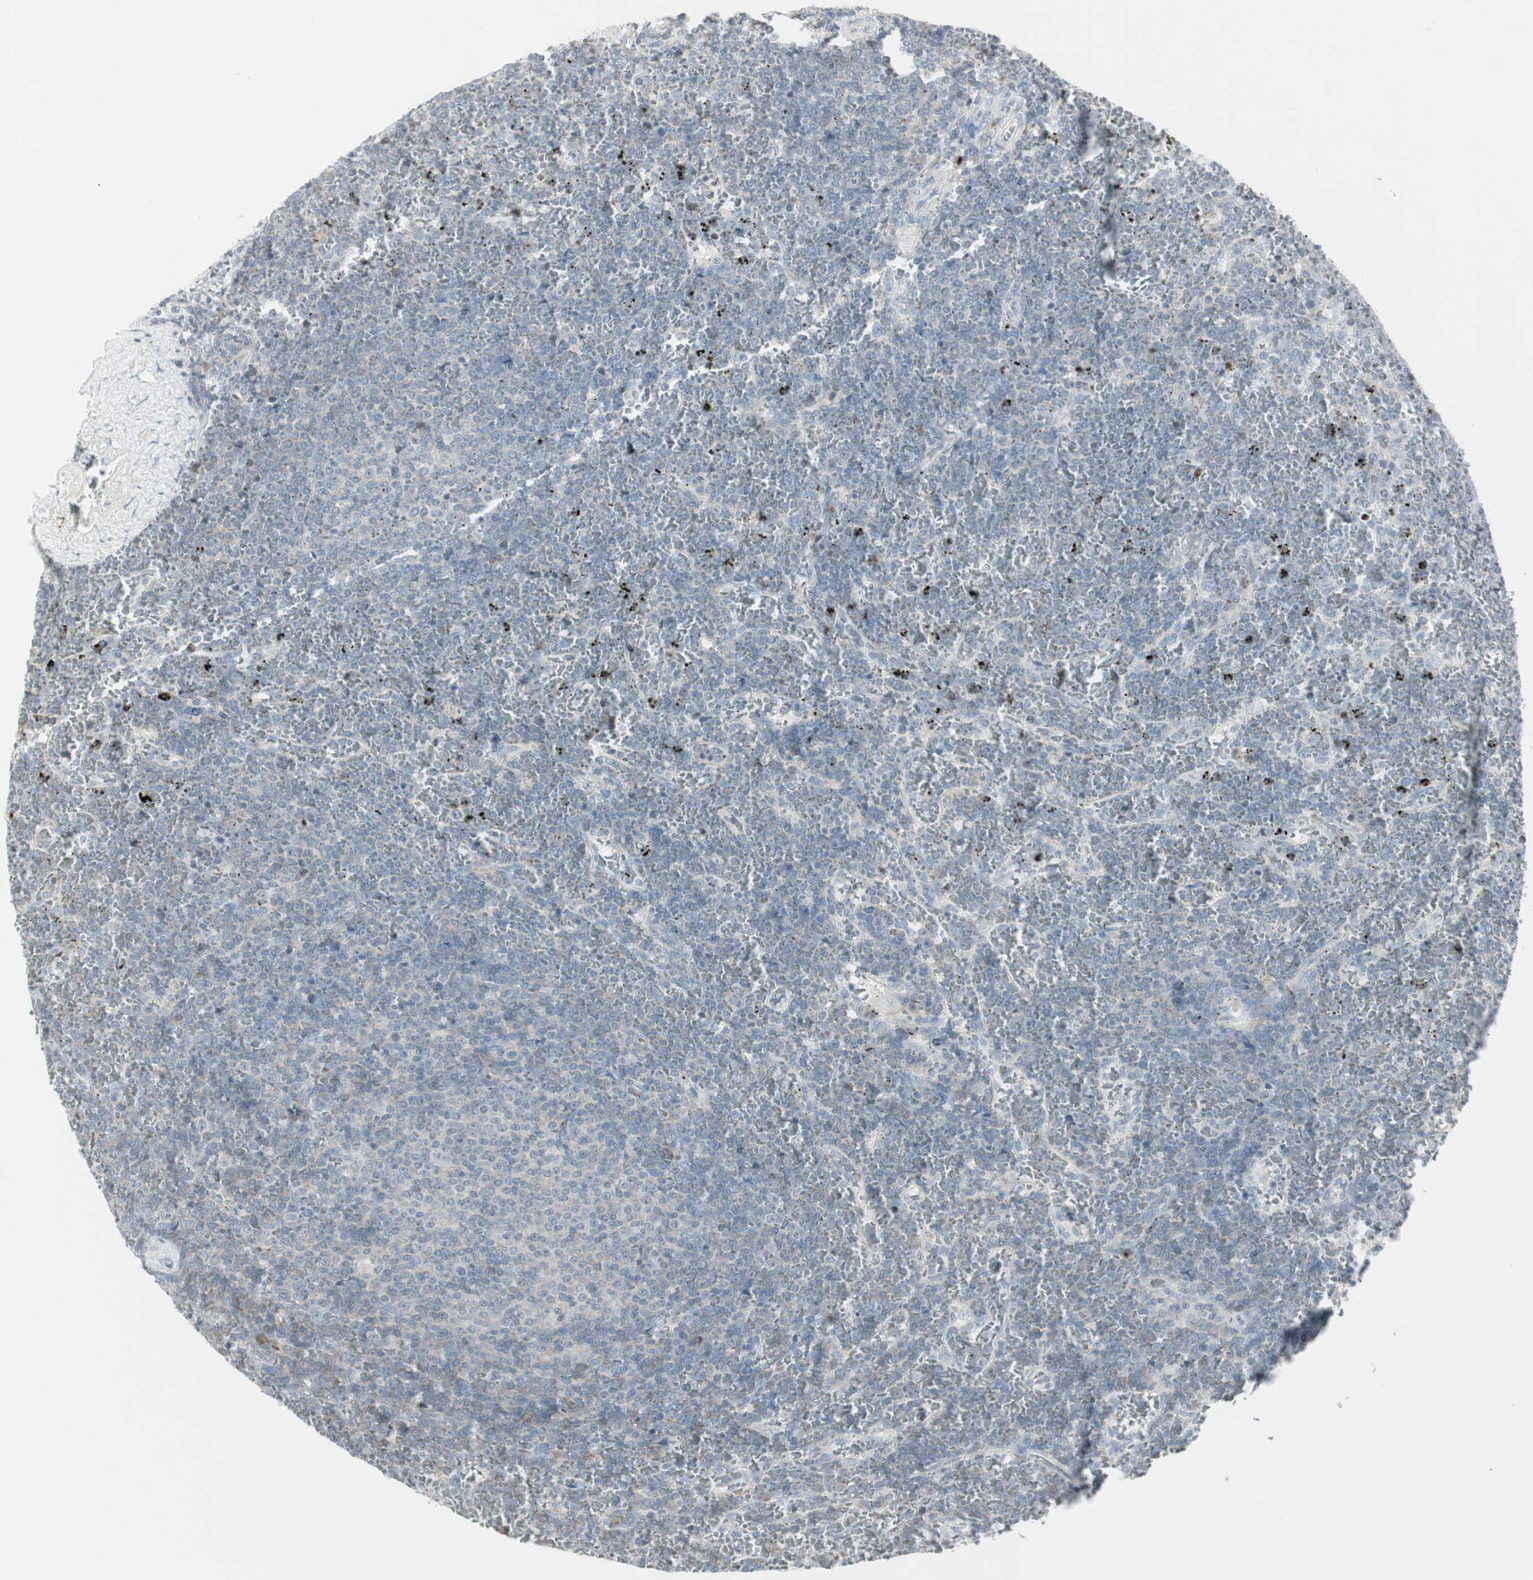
{"staining": {"intensity": "negative", "quantity": "none", "location": "none"}, "tissue": "lymphoma", "cell_type": "Tumor cells", "image_type": "cancer", "snomed": [{"axis": "morphology", "description": "Malignant lymphoma, non-Hodgkin's type, Low grade"}, {"axis": "topography", "description": "Spleen"}], "caption": "Protein analysis of lymphoma shows no significant expression in tumor cells.", "gene": "MAP4K4", "patient": {"sex": "female", "age": 77}}